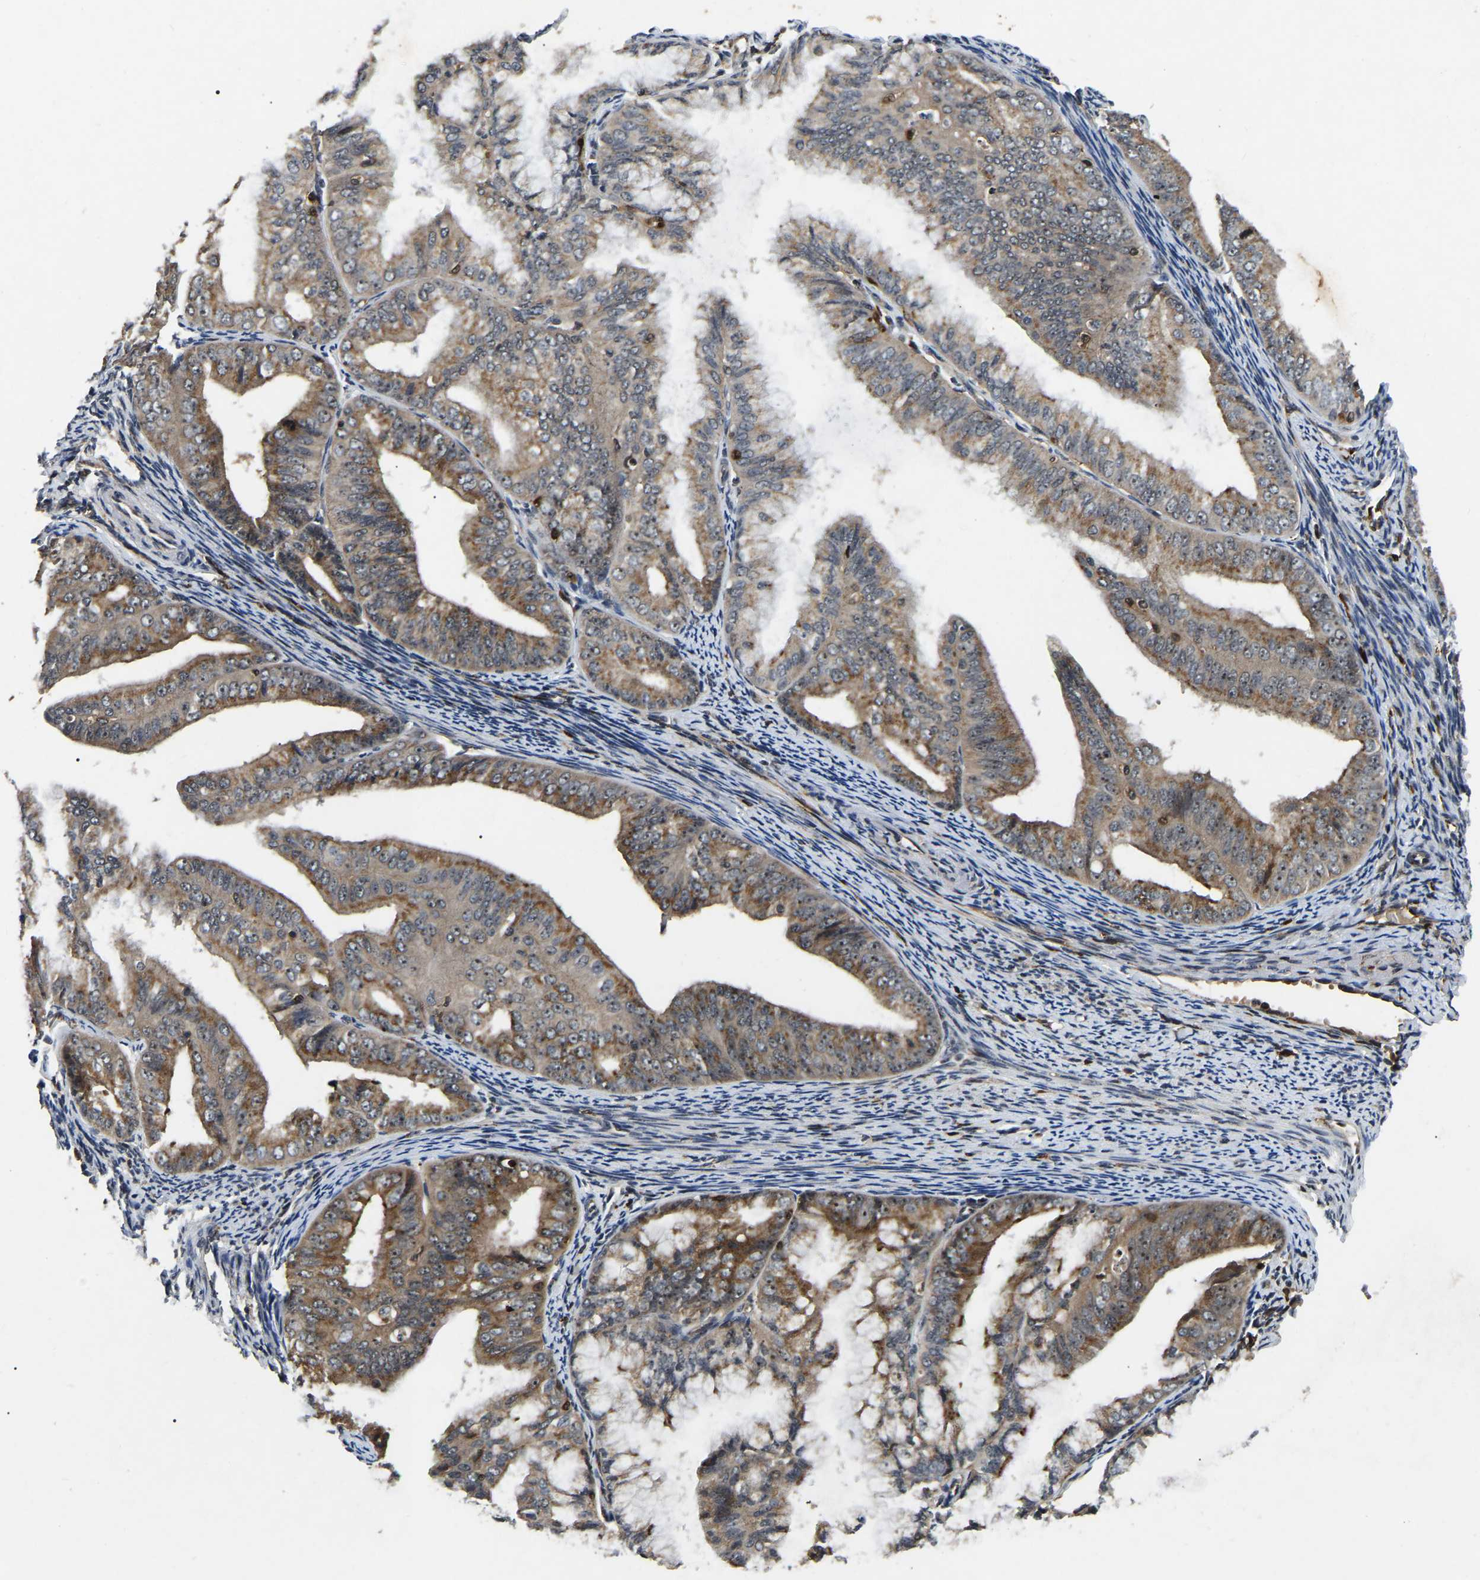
{"staining": {"intensity": "moderate", "quantity": ">75%", "location": "cytoplasmic/membranous,nuclear"}, "tissue": "endometrial cancer", "cell_type": "Tumor cells", "image_type": "cancer", "snomed": [{"axis": "morphology", "description": "Adenocarcinoma, NOS"}, {"axis": "topography", "description": "Endometrium"}], "caption": "Endometrial adenocarcinoma tissue reveals moderate cytoplasmic/membranous and nuclear positivity in approximately >75% of tumor cells", "gene": "RBM28", "patient": {"sex": "female", "age": 63}}